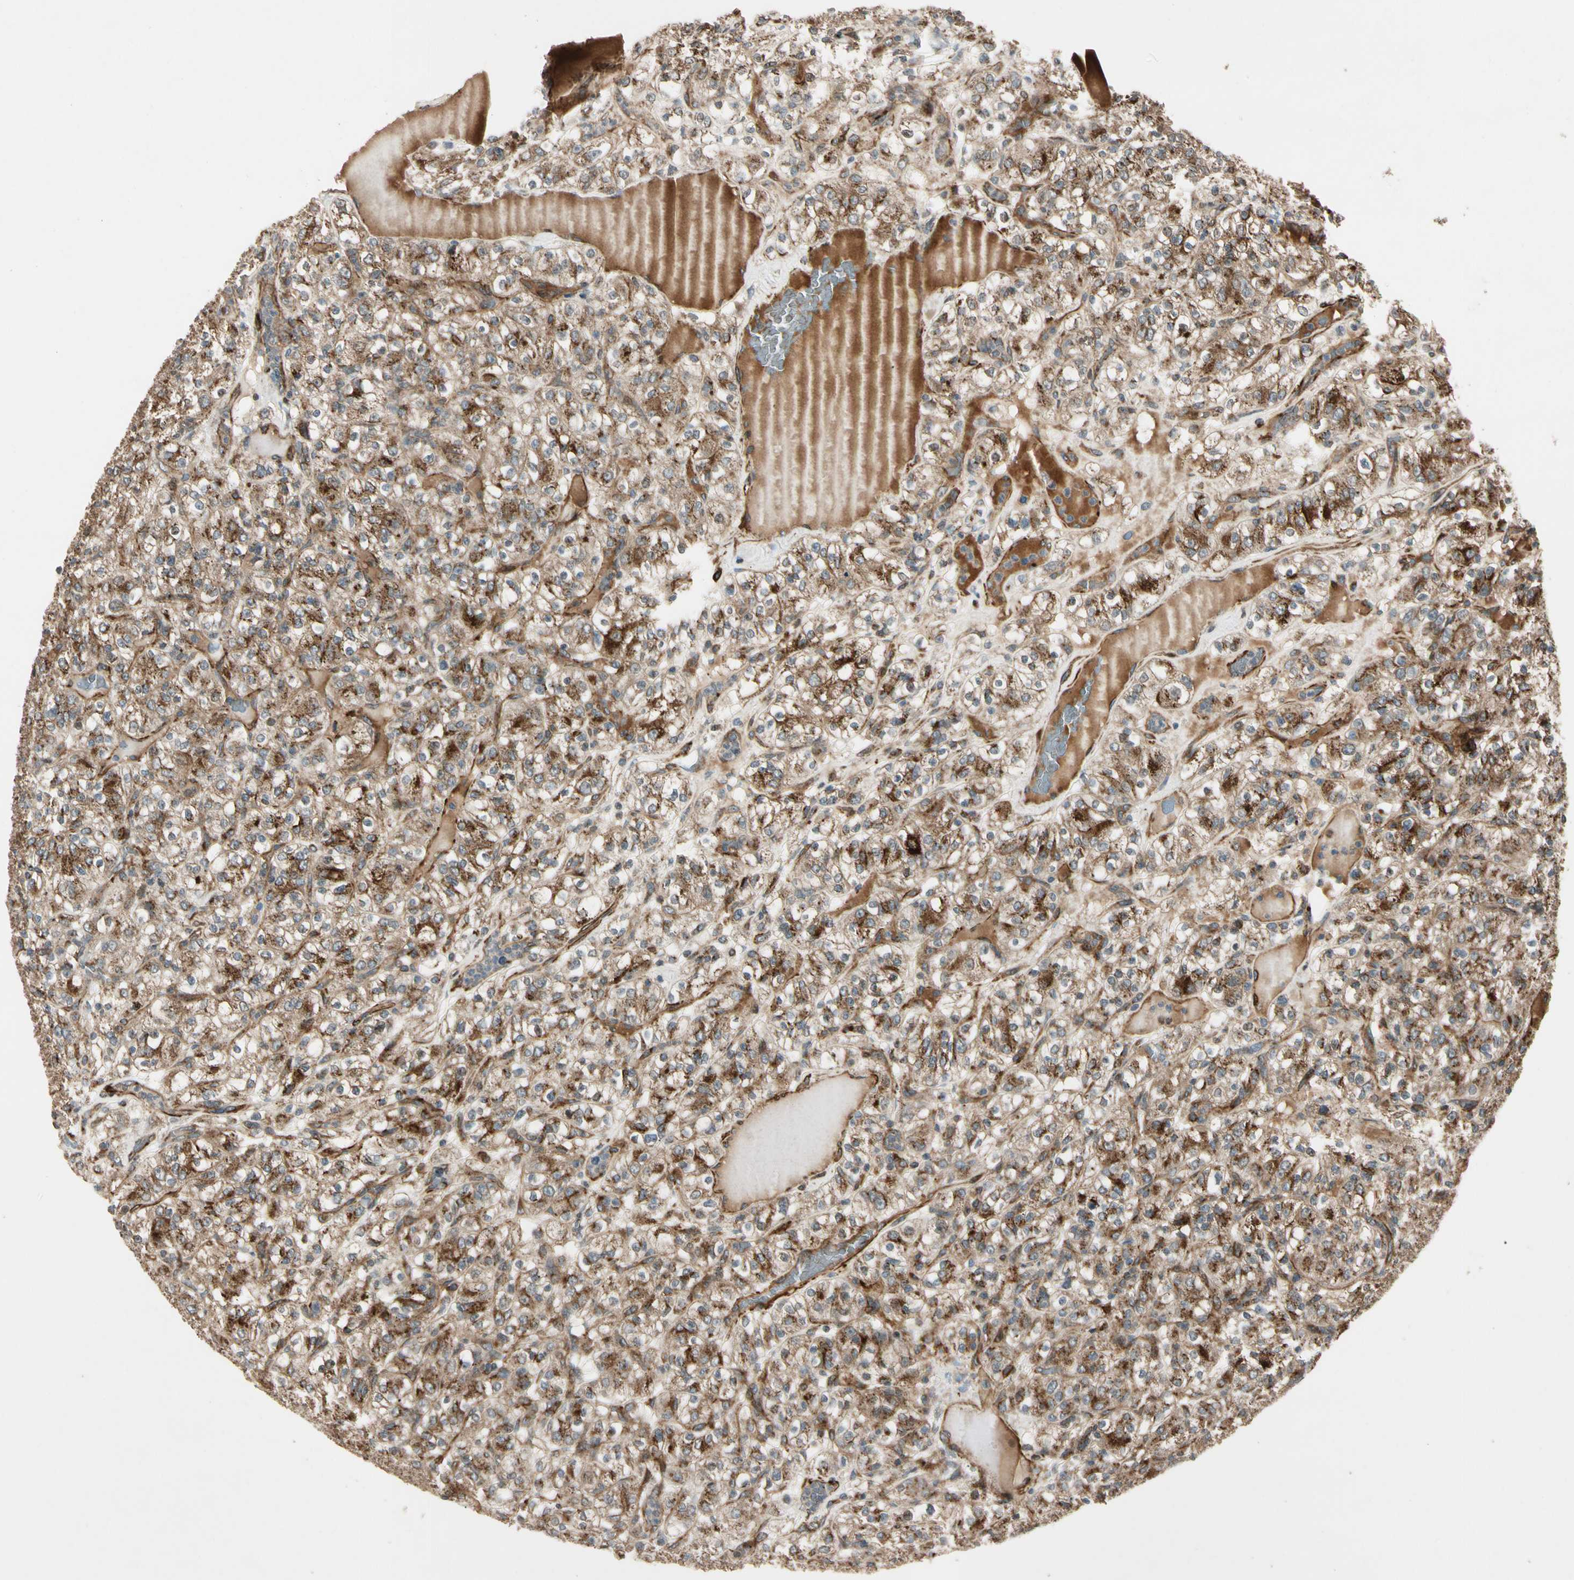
{"staining": {"intensity": "moderate", "quantity": ">75%", "location": "cytoplasmic/membranous"}, "tissue": "renal cancer", "cell_type": "Tumor cells", "image_type": "cancer", "snomed": [{"axis": "morphology", "description": "Normal tissue, NOS"}, {"axis": "morphology", "description": "Adenocarcinoma, NOS"}, {"axis": "topography", "description": "Kidney"}], "caption": "Human renal cancer stained for a protein (brown) shows moderate cytoplasmic/membranous positive positivity in approximately >75% of tumor cells.", "gene": "GCK", "patient": {"sex": "female", "age": 72}}